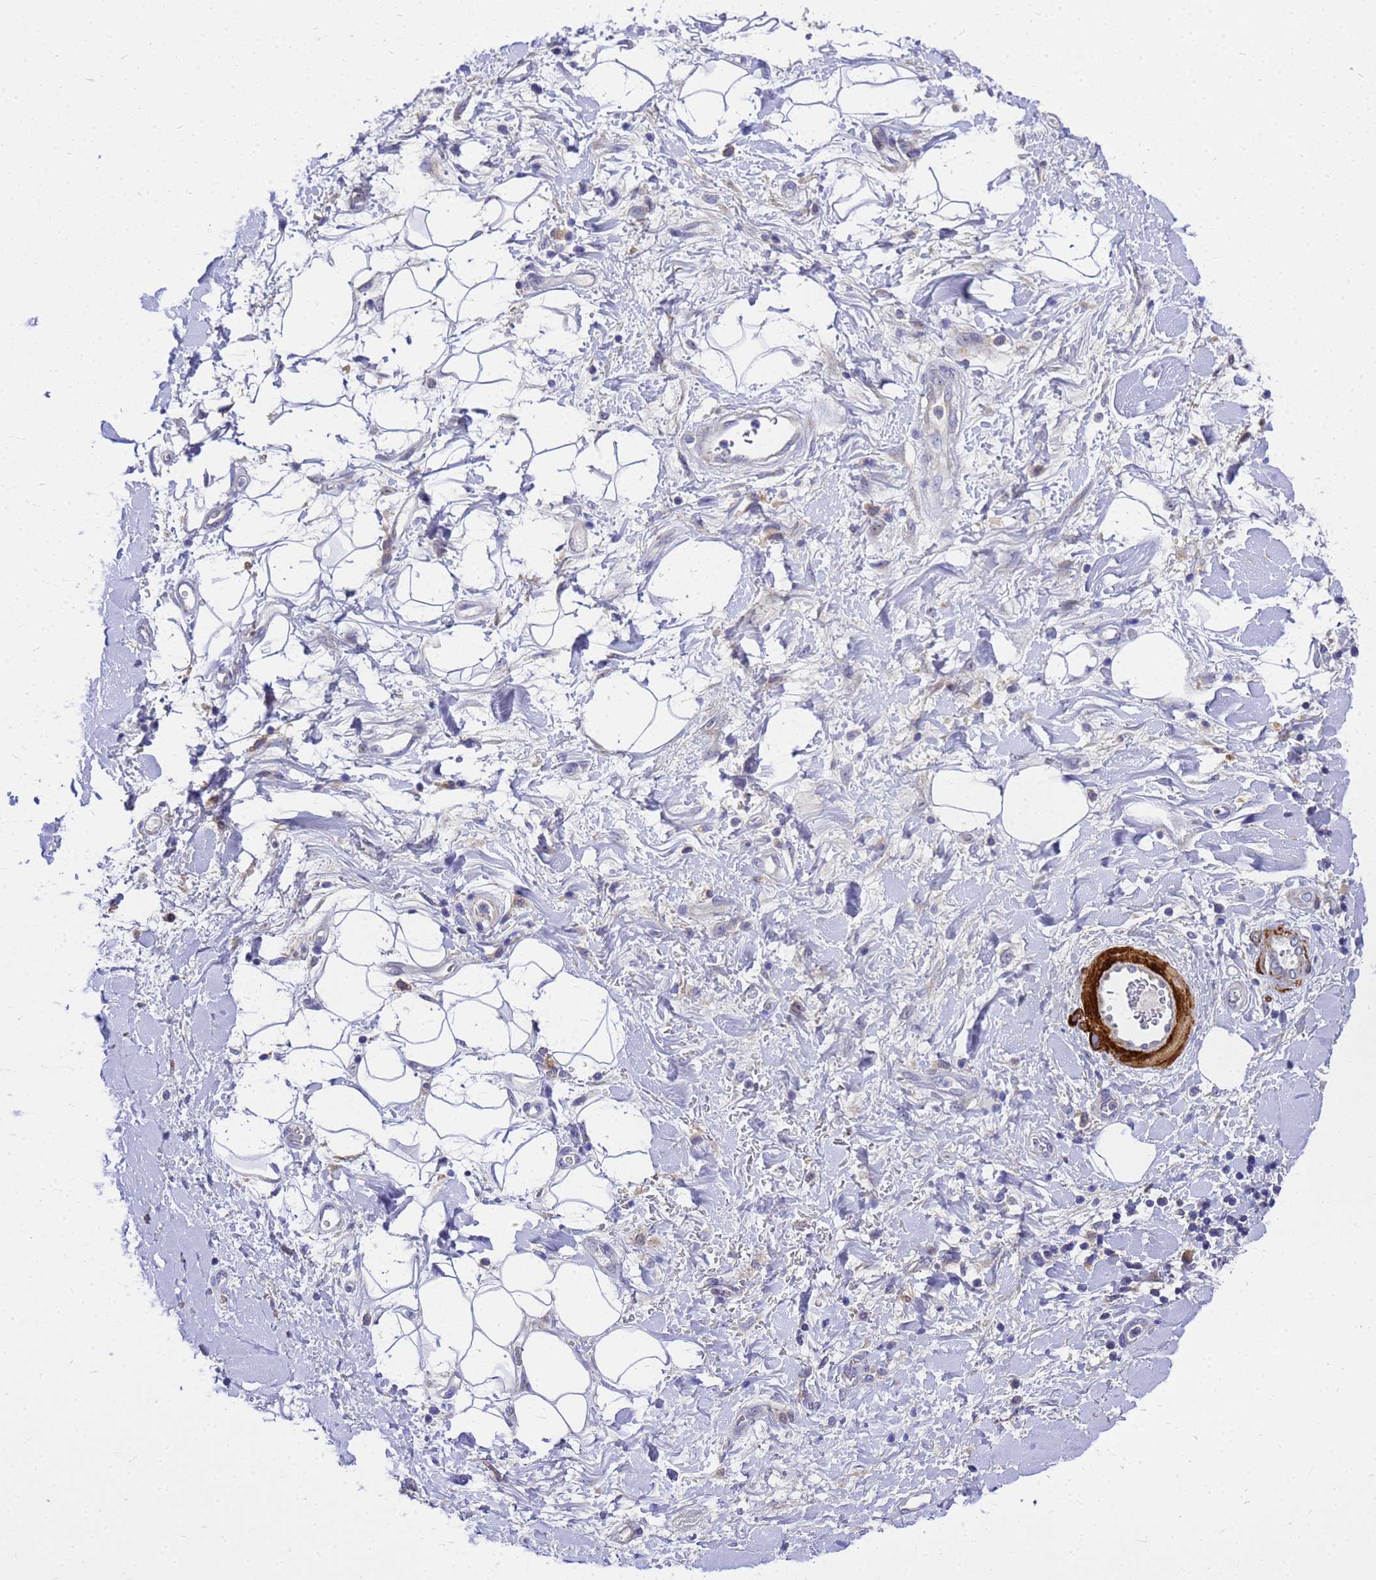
{"staining": {"intensity": "negative", "quantity": "none", "location": "none"}, "tissue": "adipose tissue", "cell_type": "Adipocytes", "image_type": "normal", "snomed": [{"axis": "morphology", "description": "Normal tissue, NOS"}, {"axis": "morphology", "description": "Adenocarcinoma, NOS"}, {"axis": "topography", "description": "Pancreas"}, {"axis": "topography", "description": "Peripheral nerve tissue"}], "caption": "High power microscopy photomicrograph of an IHC image of unremarkable adipose tissue, revealing no significant staining in adipocytes. (DAB IHC, high magnification).", "gene": "POP7", "patient": {"sex": "male", "age": 59}}